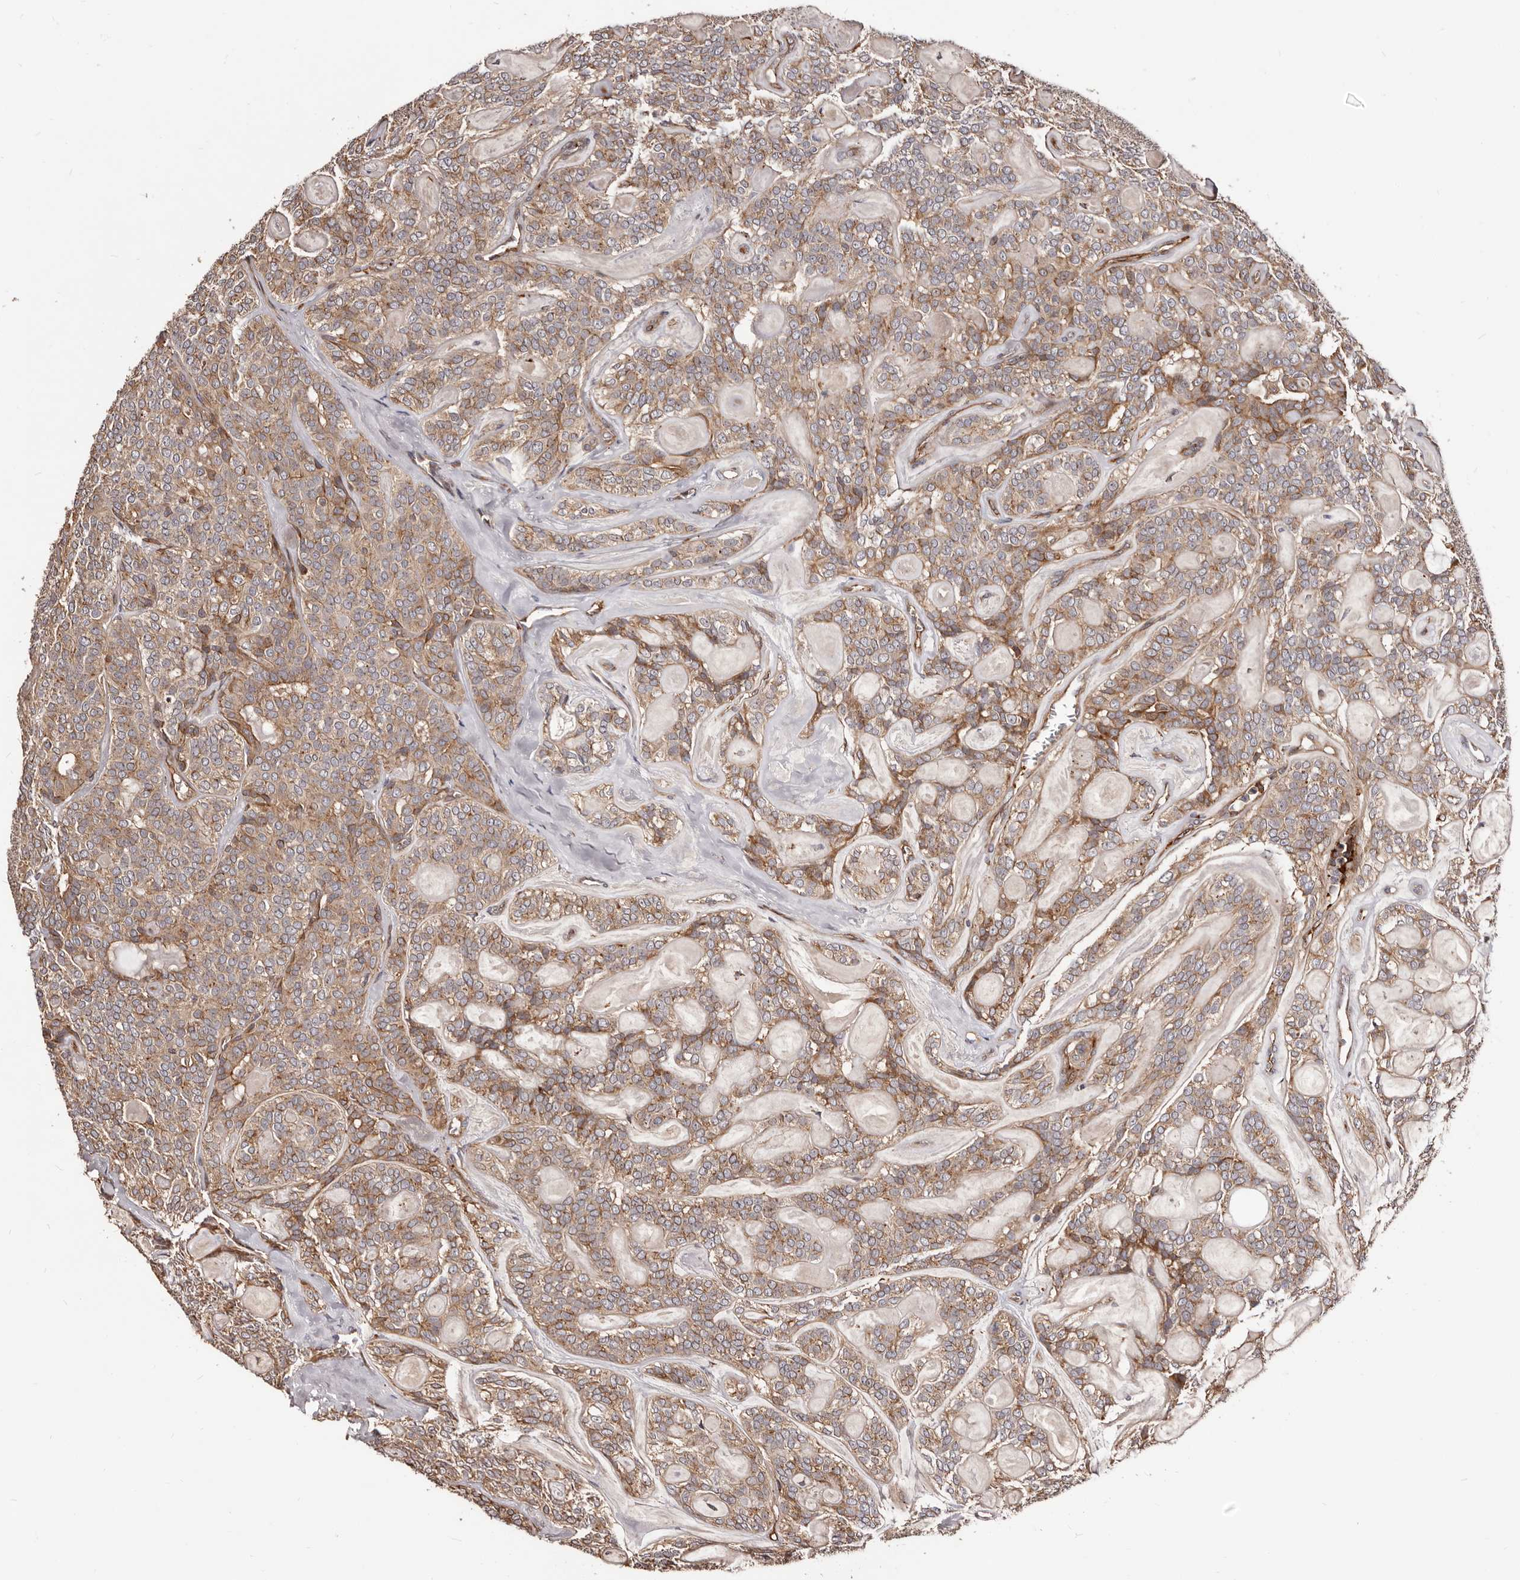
{"staining": {"intensity": "moderate", "quantity": ">75%", "location": "cytoplasmic/membranous,nuclear"}, "tissue": "head and neck cancer", "cell_type": "Tumor cells", "image_type": "cancer", "snomed": [{"axis": "morphology", "description": "Adenocarcinoma, NOS"}, {"axis": "topography", "description": "Head-Neck"}], "caption": "Adenocarcinoma (head and neck) stained with DAB immunohistochemistry shows medium levels of moderate cytoplasmic/membranous and nuclear staining in approximately >75% of tumor cells.", "gene": "GTPBP1", "patient": {"sex": "male", "age": 66}}